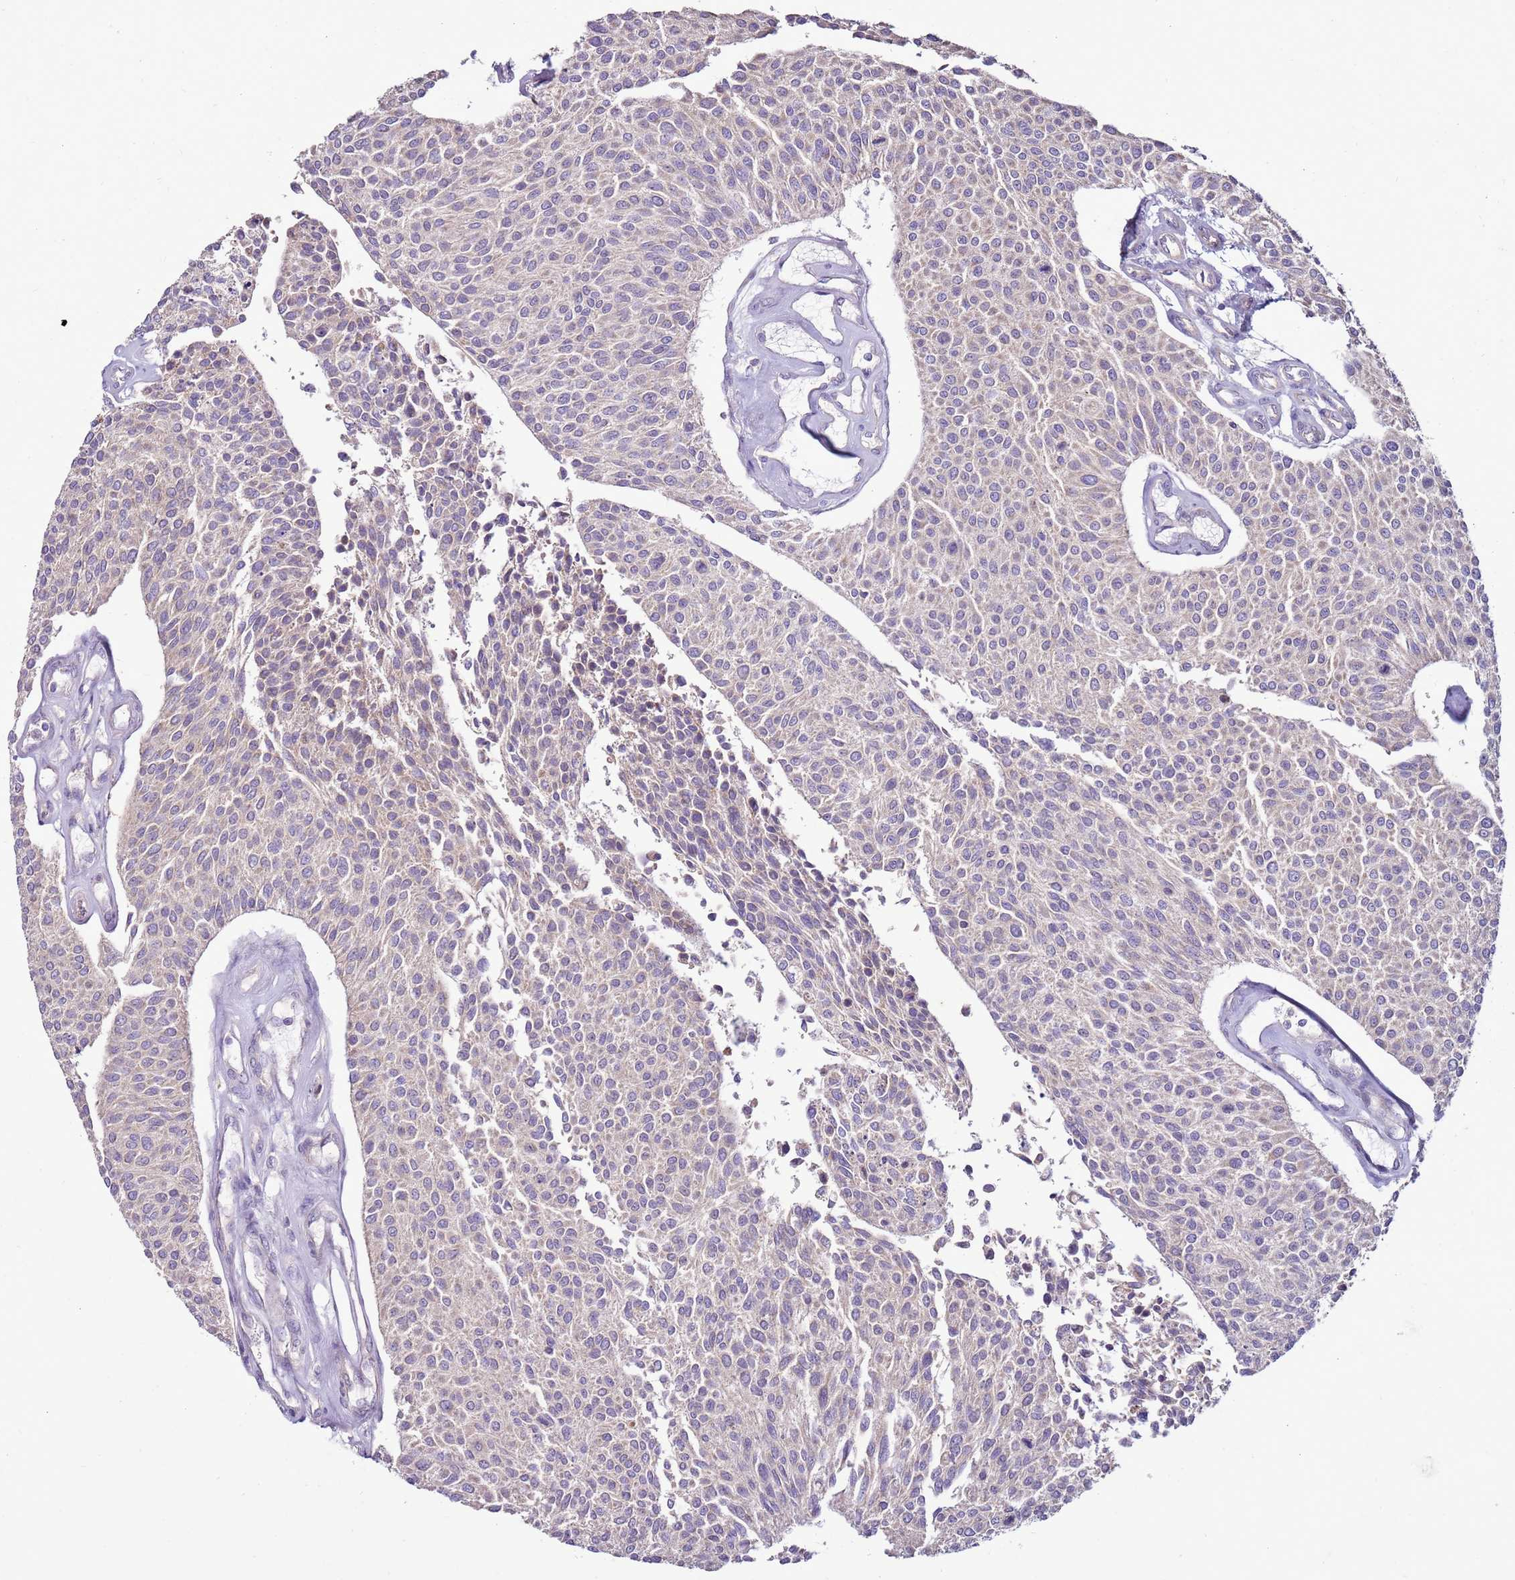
{"staining": {"intensity": "negative", "quantity": "none", "location": "none"}, "tissue": "urothelial cancer", "cell_type": "Tumor cells", "image_type": "cancer", "snomed": [{"axis": "morphology", "description": "Urothelial carcinoma, NOS"}, {"axis": "topography", "description": "Urinary bladder"}], "caption": "This is an immunohistochemistry histopathology image of urothelial cancer. There is no expression in tumor cells.", "gene": "TRAPPC4", "patient": {"sex": "male", "age": 55}}